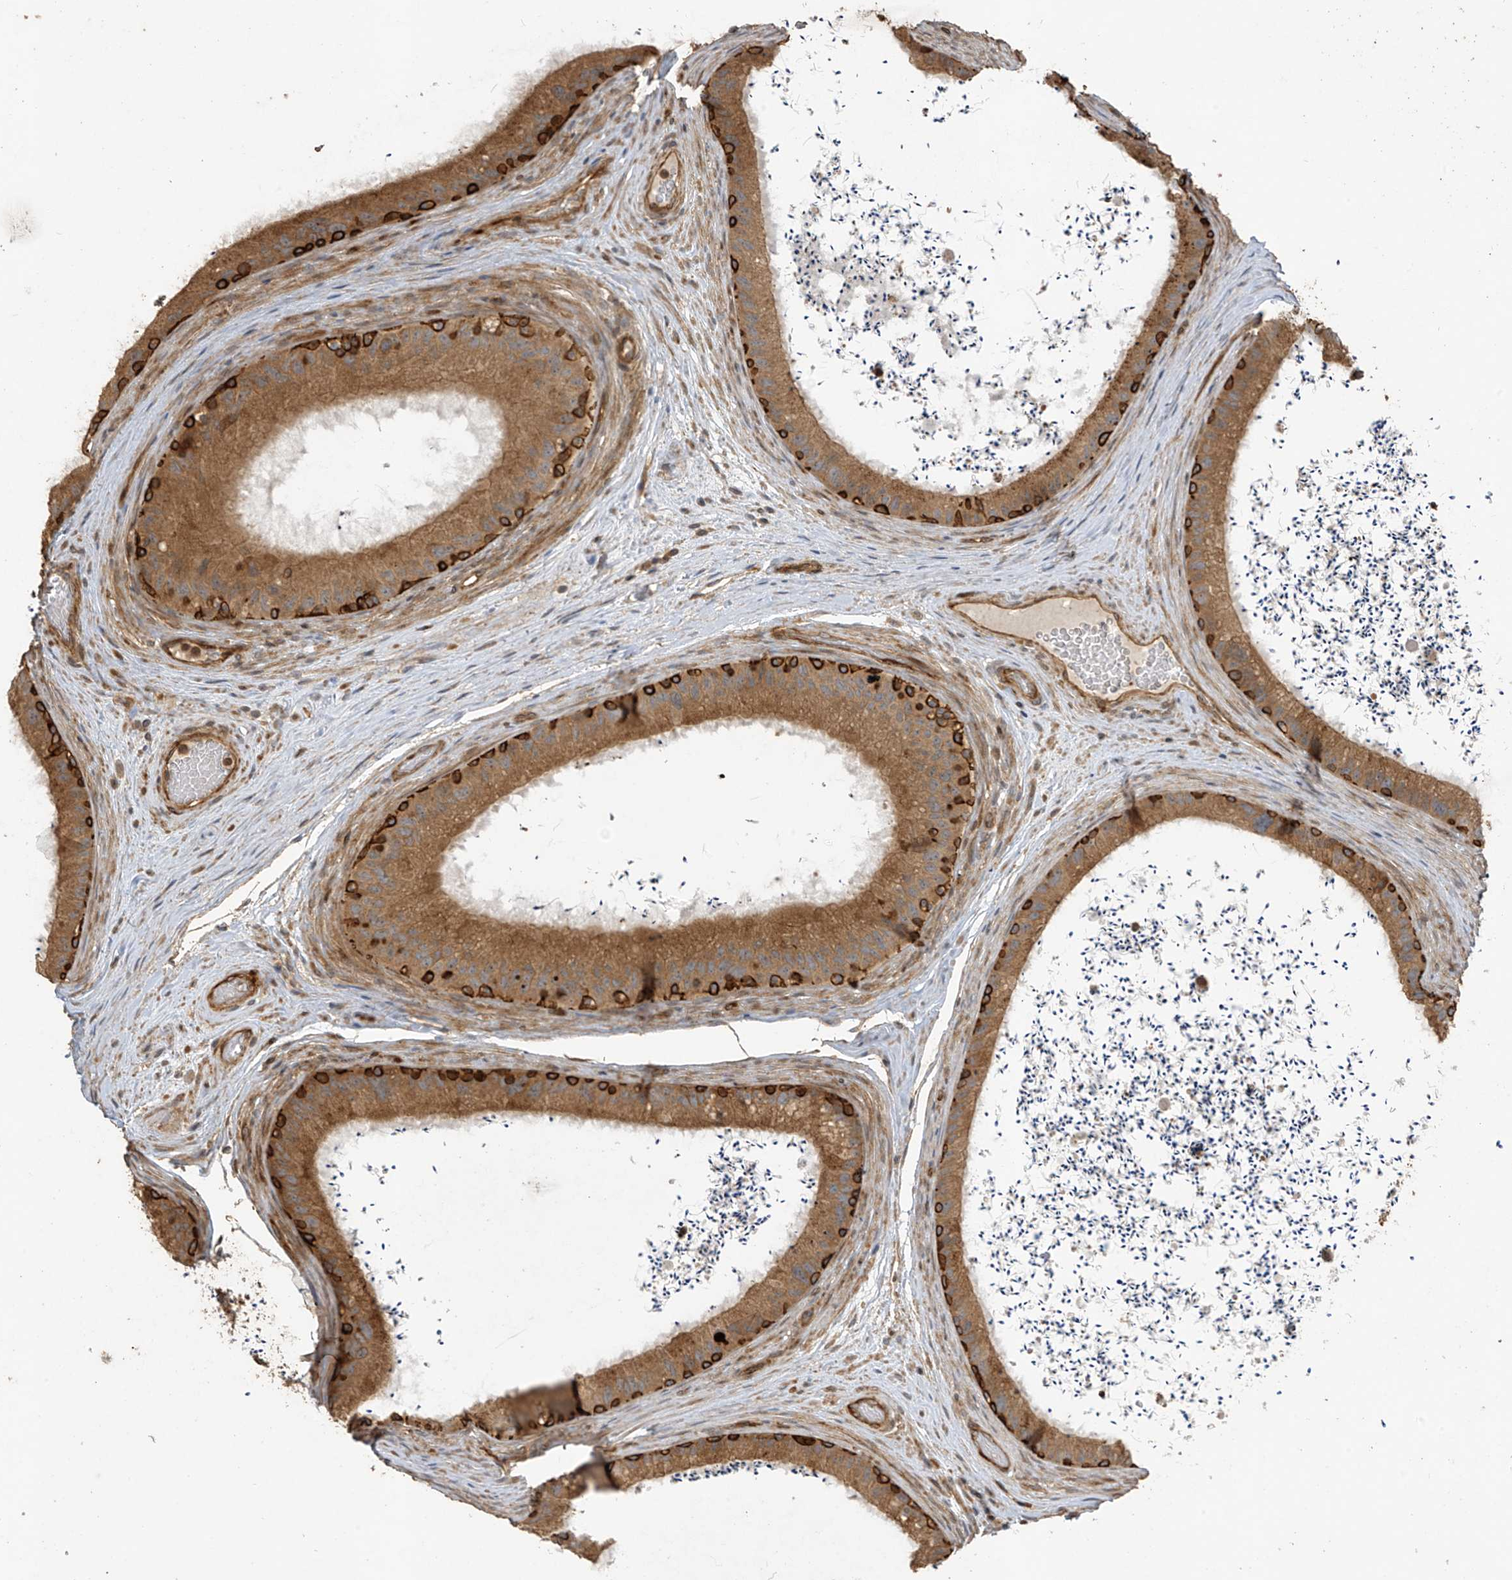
{"staining": {"intensity": "strong", "quantity": "25%-75%", "location": "cytoplasmic/membranous"}, "tissue": "epididymis", "cell_type": "Glandular cells", "image_type": "normal", "snomed": [{"axis": "morphology", "description": "Normal tissue, NOS"}, {"axis": "topography", "description": "Epididymis, spermatic cord, NOS"}], "caption": "A photomicrograph showing strong cytoplasmic/membranous positivity in about 25%-75% of glandular cells in benign epididymis, as visualized by brown immunohistochemical staining.", "gene": "ZNF653", "patient": {"sex": "male", "age": 50}}